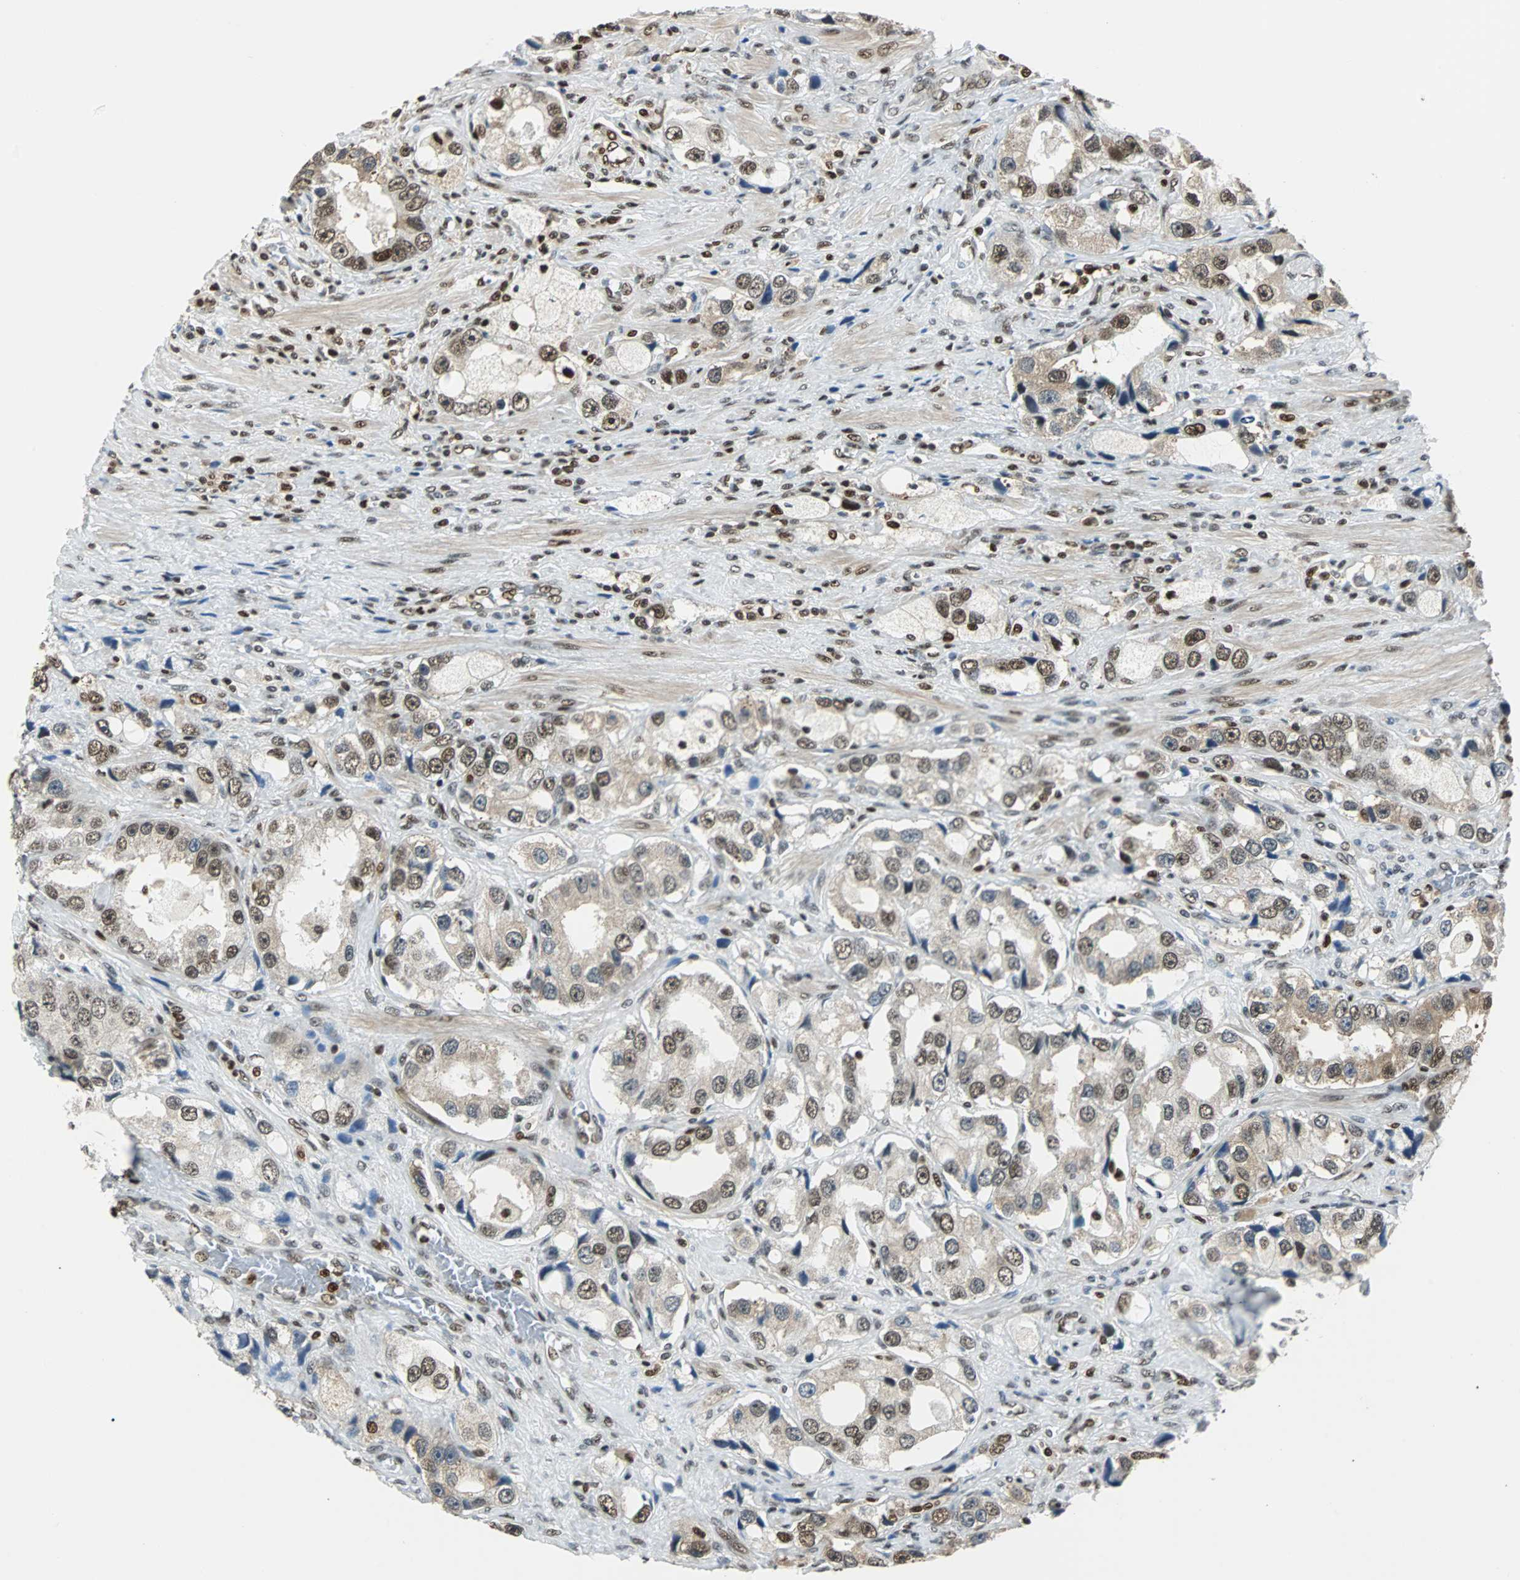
{"staining": {"intensity": "moderate", "quantity": ">75%", "location": "nuclear"}, "tissue": "prostate cancer", "cell_type": "Tumor cells", "image_type": "cancer", "snomed": [{"axis": "morphology", "description": "Adenocarcinoma, High grade"}, {"axis": "topography", "description": "Prostate"}], "caption": "High-magnification brightfield microscopy of adenocarcinoma (high-grade) (prostate) stained with DAB (brown) and counterstained with hematoxylin (blue). tumor cells exhibit moderate nuclear positivity is present in approximately>75% of cells.", "gene": "XRCC4", "patient": {"sex": "male", "age": 63}}